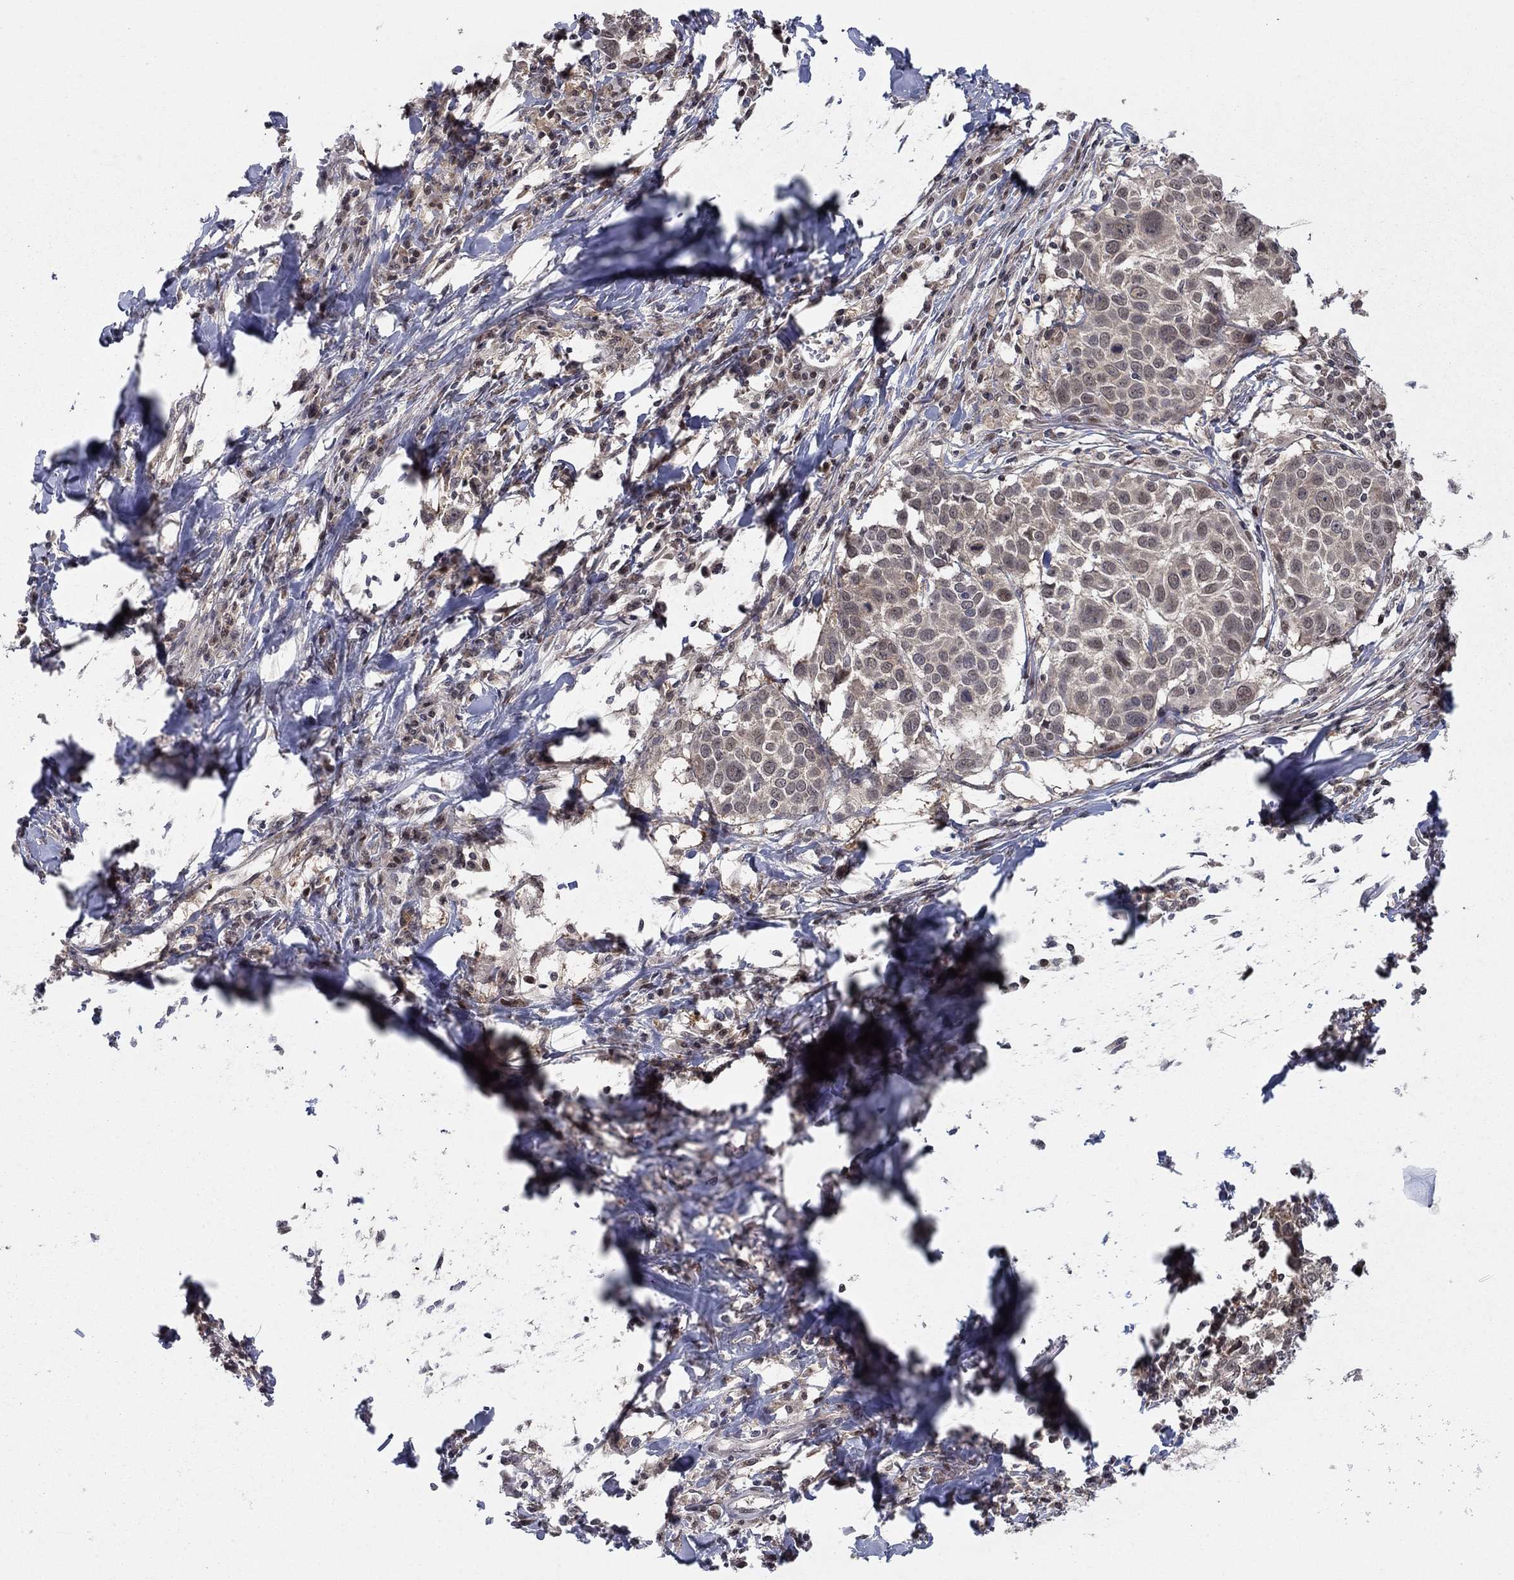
{"staining": {"intensity": "negative", "quantity": "none", "location": "none"}, "tissue": "lung cancer", "cell_type": "Tumor cells", "image_type": "cancer", "snomed": [{"axis": "morphology", "description": "Squamous cell carcinoma, NOS"}, {"axis": "topography", "description": "Lung"}], "caption": "Tumor cells are negative for protein expression in human lung cancer (squamous cell carcinoma).", "gene": "PSMC1", "patient": {"sex": "male", "age": 57}}